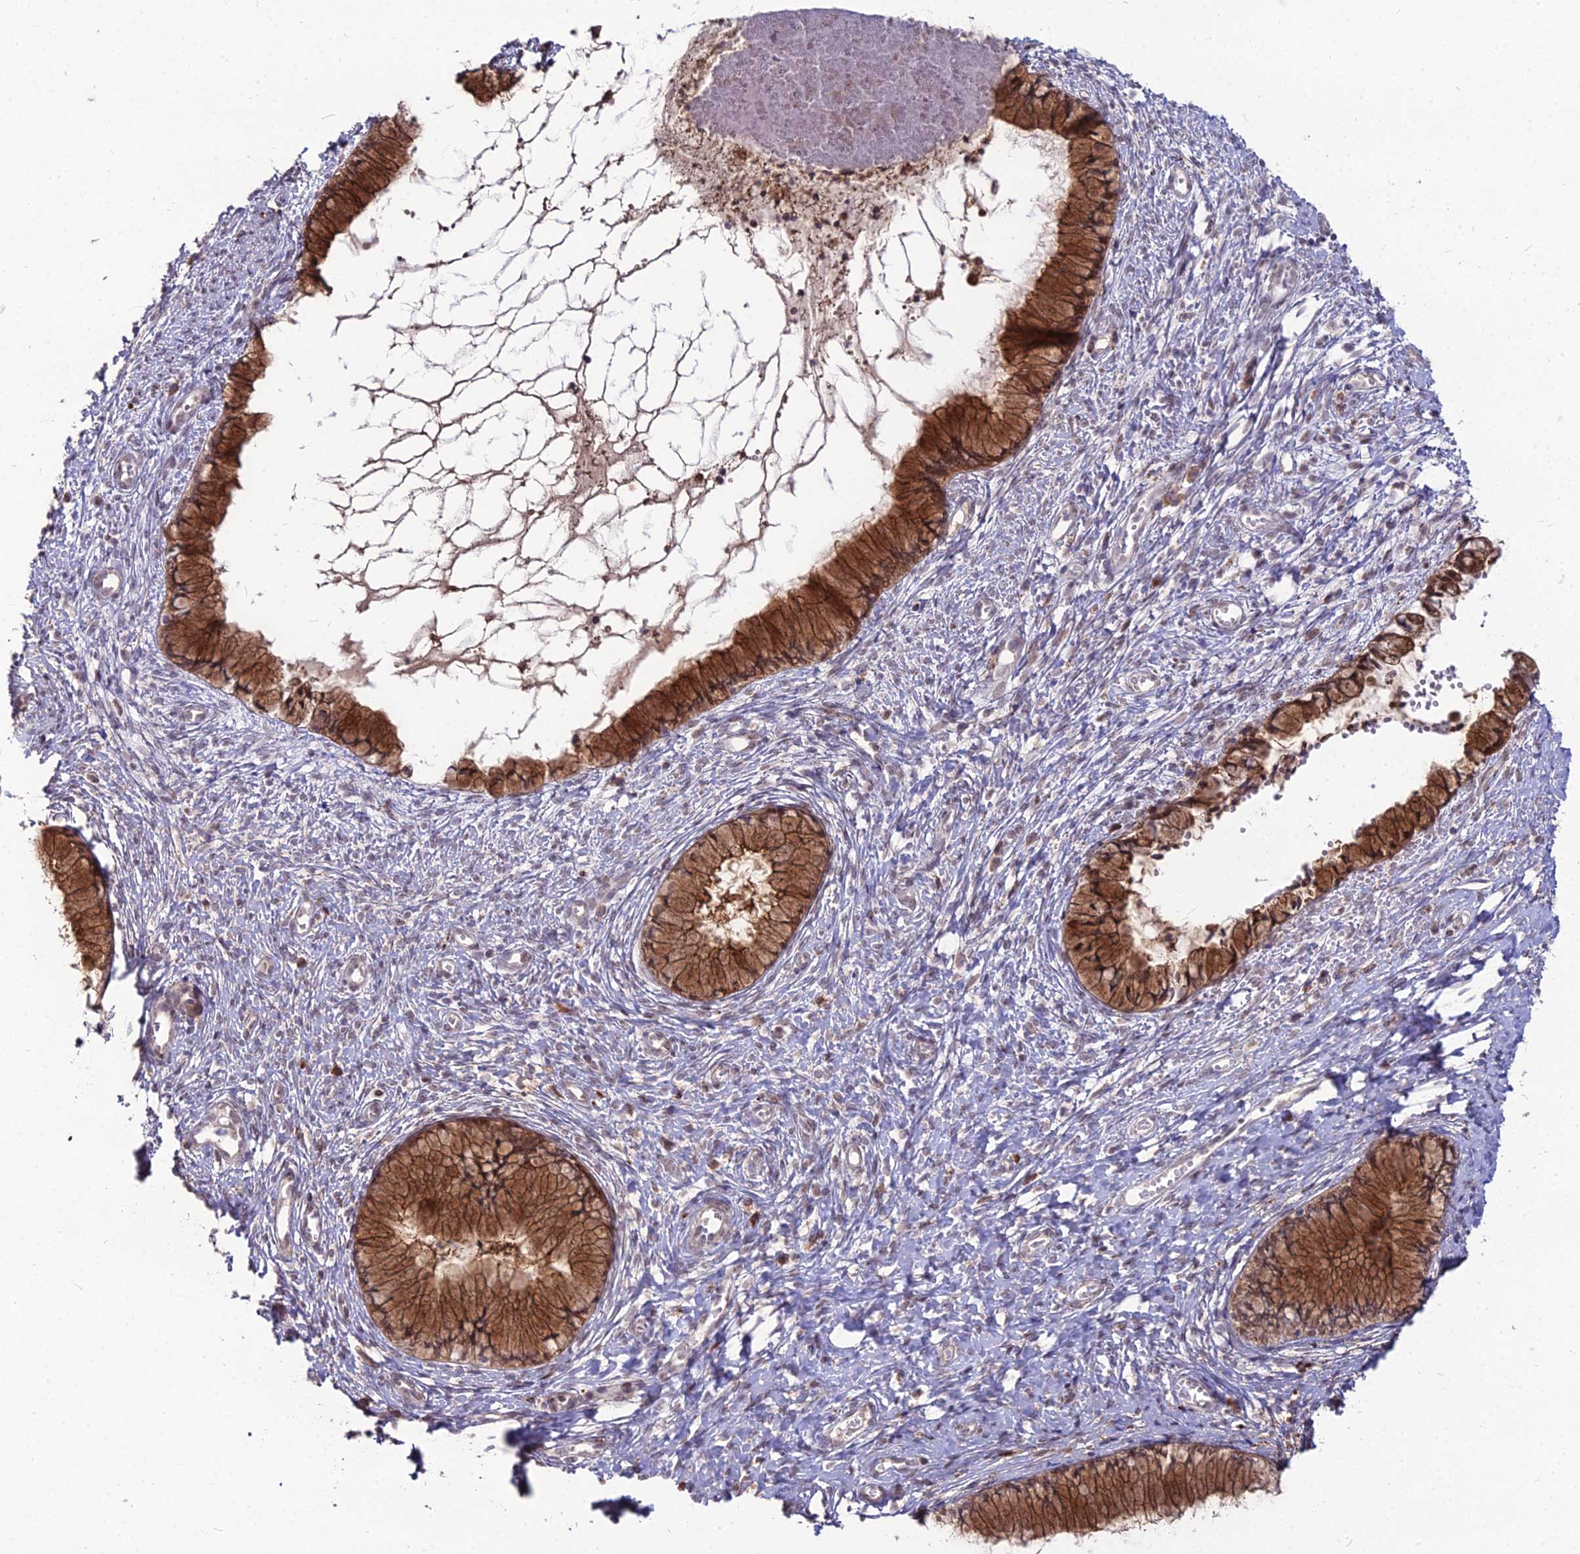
{"staining": {"intensity": "strong", "quantity": ">75%", "location": "cytoplasmic/membranous"}, "tissue": "cervix", "cell_type": "Glandular cells", "image_type": "normal", "snomed": [{"axis": "morphology", "description": "Normal tissue, NOS"}, {"axis": "topography", "description": "Cervix"}], "caption": "Immunohistochemistry of benign cervix reveals high levels of strong cytoplasmic/membranous positivity in approximately >75% of glandular cells. The staining is performed using DAB brown chromogen to label protein expression. The nuclei are counter-stained blue using hematoxylin.", "gene": "TROAP", "patient": {"sex": "female", "age": 42}}